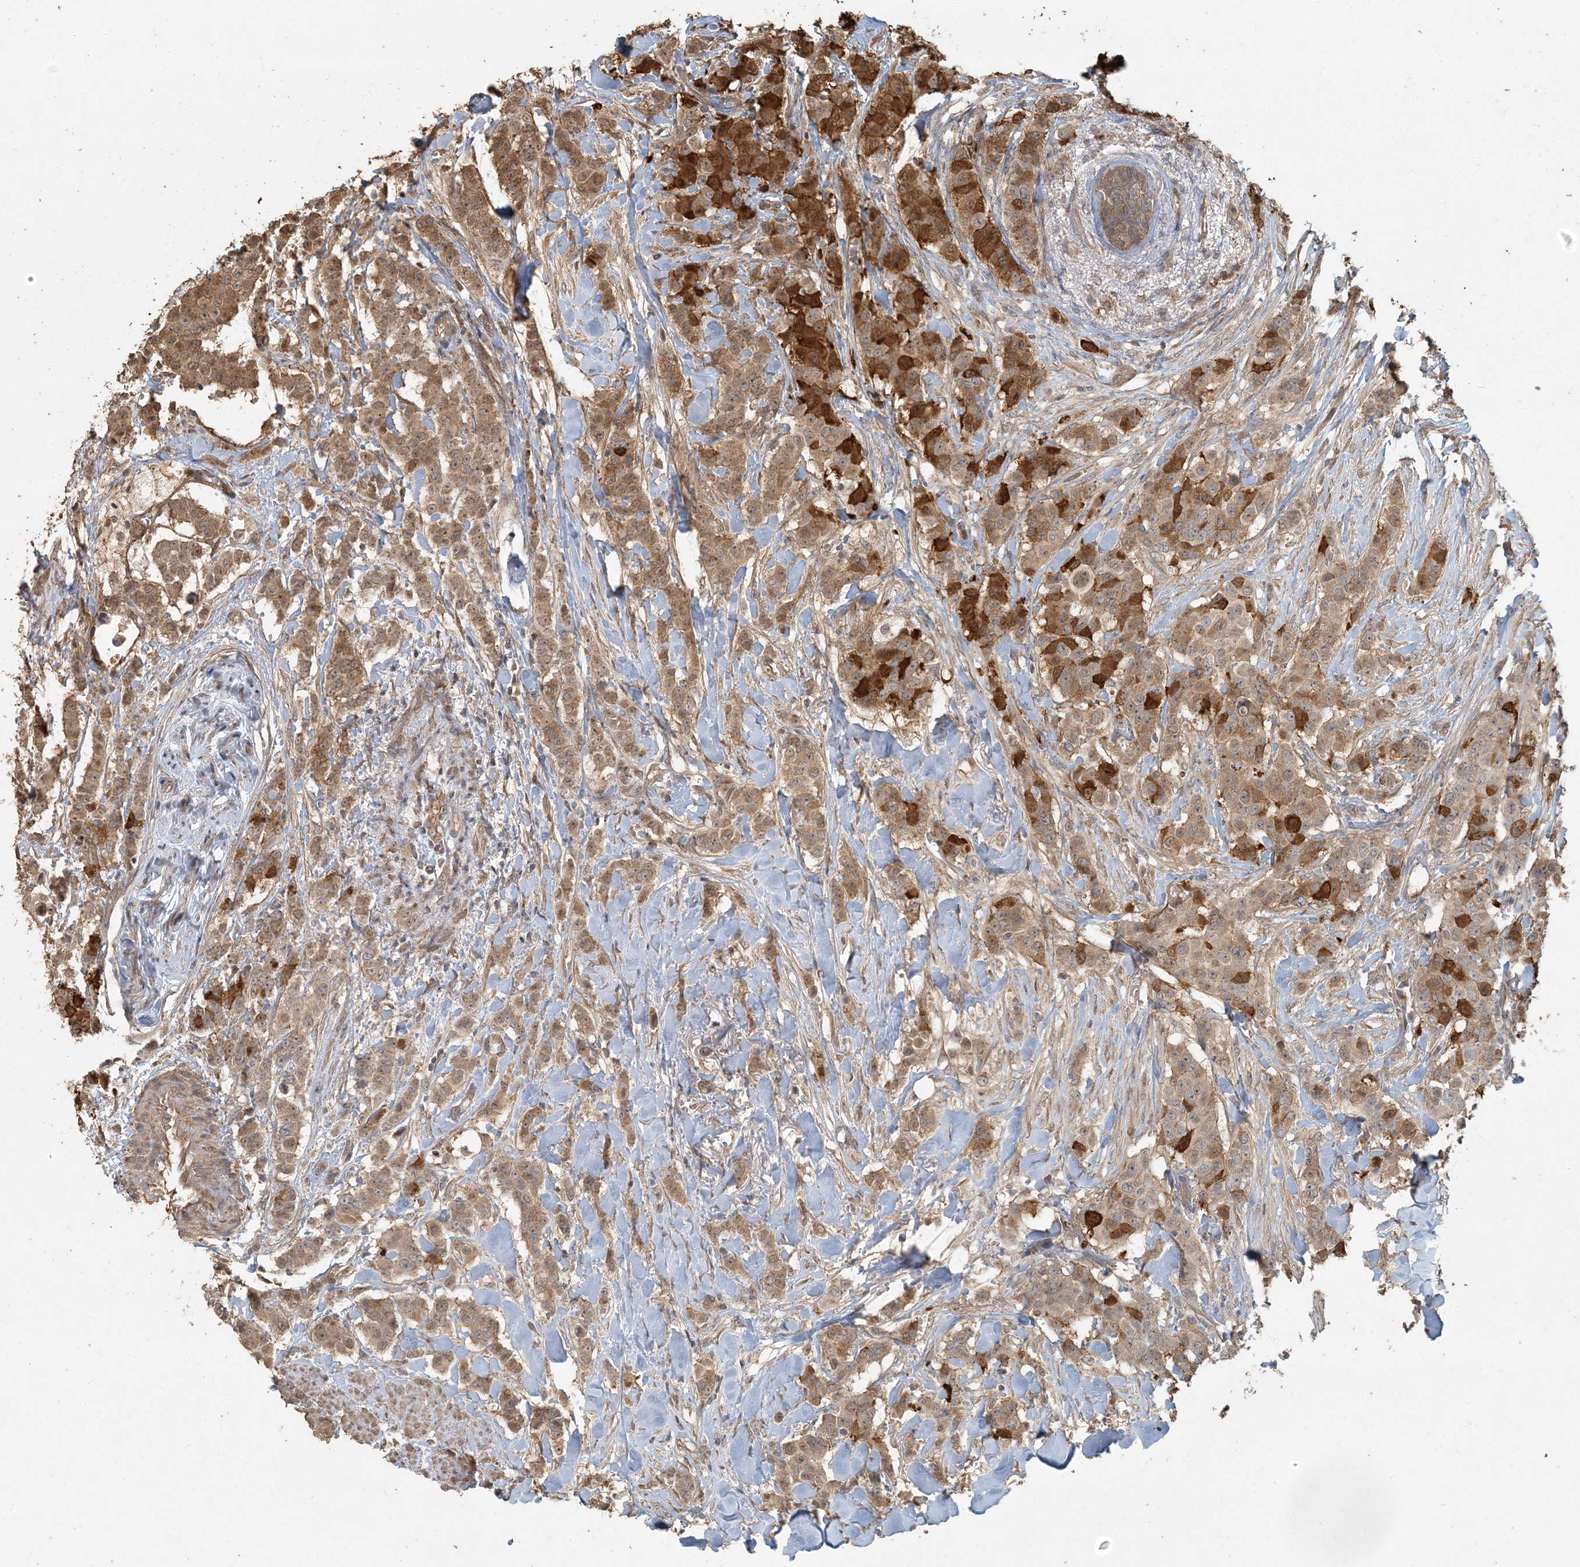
{"staining": {"intensity": "strong", "quantity": ">75%", "location": "cytoplasmic/membranous"}, "tissue": "breast cancer", "cell_type": "Tumor cells", "image_type": "cancer", "snomed": [{"axis": "morphology", "description": "Duct carcinoma"}, {"axis": "topography", "description": "Breast"}], "caption": "Intraductal carcinoma (breast) was stained to show a protein in brown. There is high levels of strong cytoplasmic/membranous positivity in about >75% of tumor cells. (DAB (3,3'-diaminobenzidine) IHC, brown staining for protein, blue staining for nuclei).", "gene": "AK9", "patient": {"sex": "female", "age": 40}}